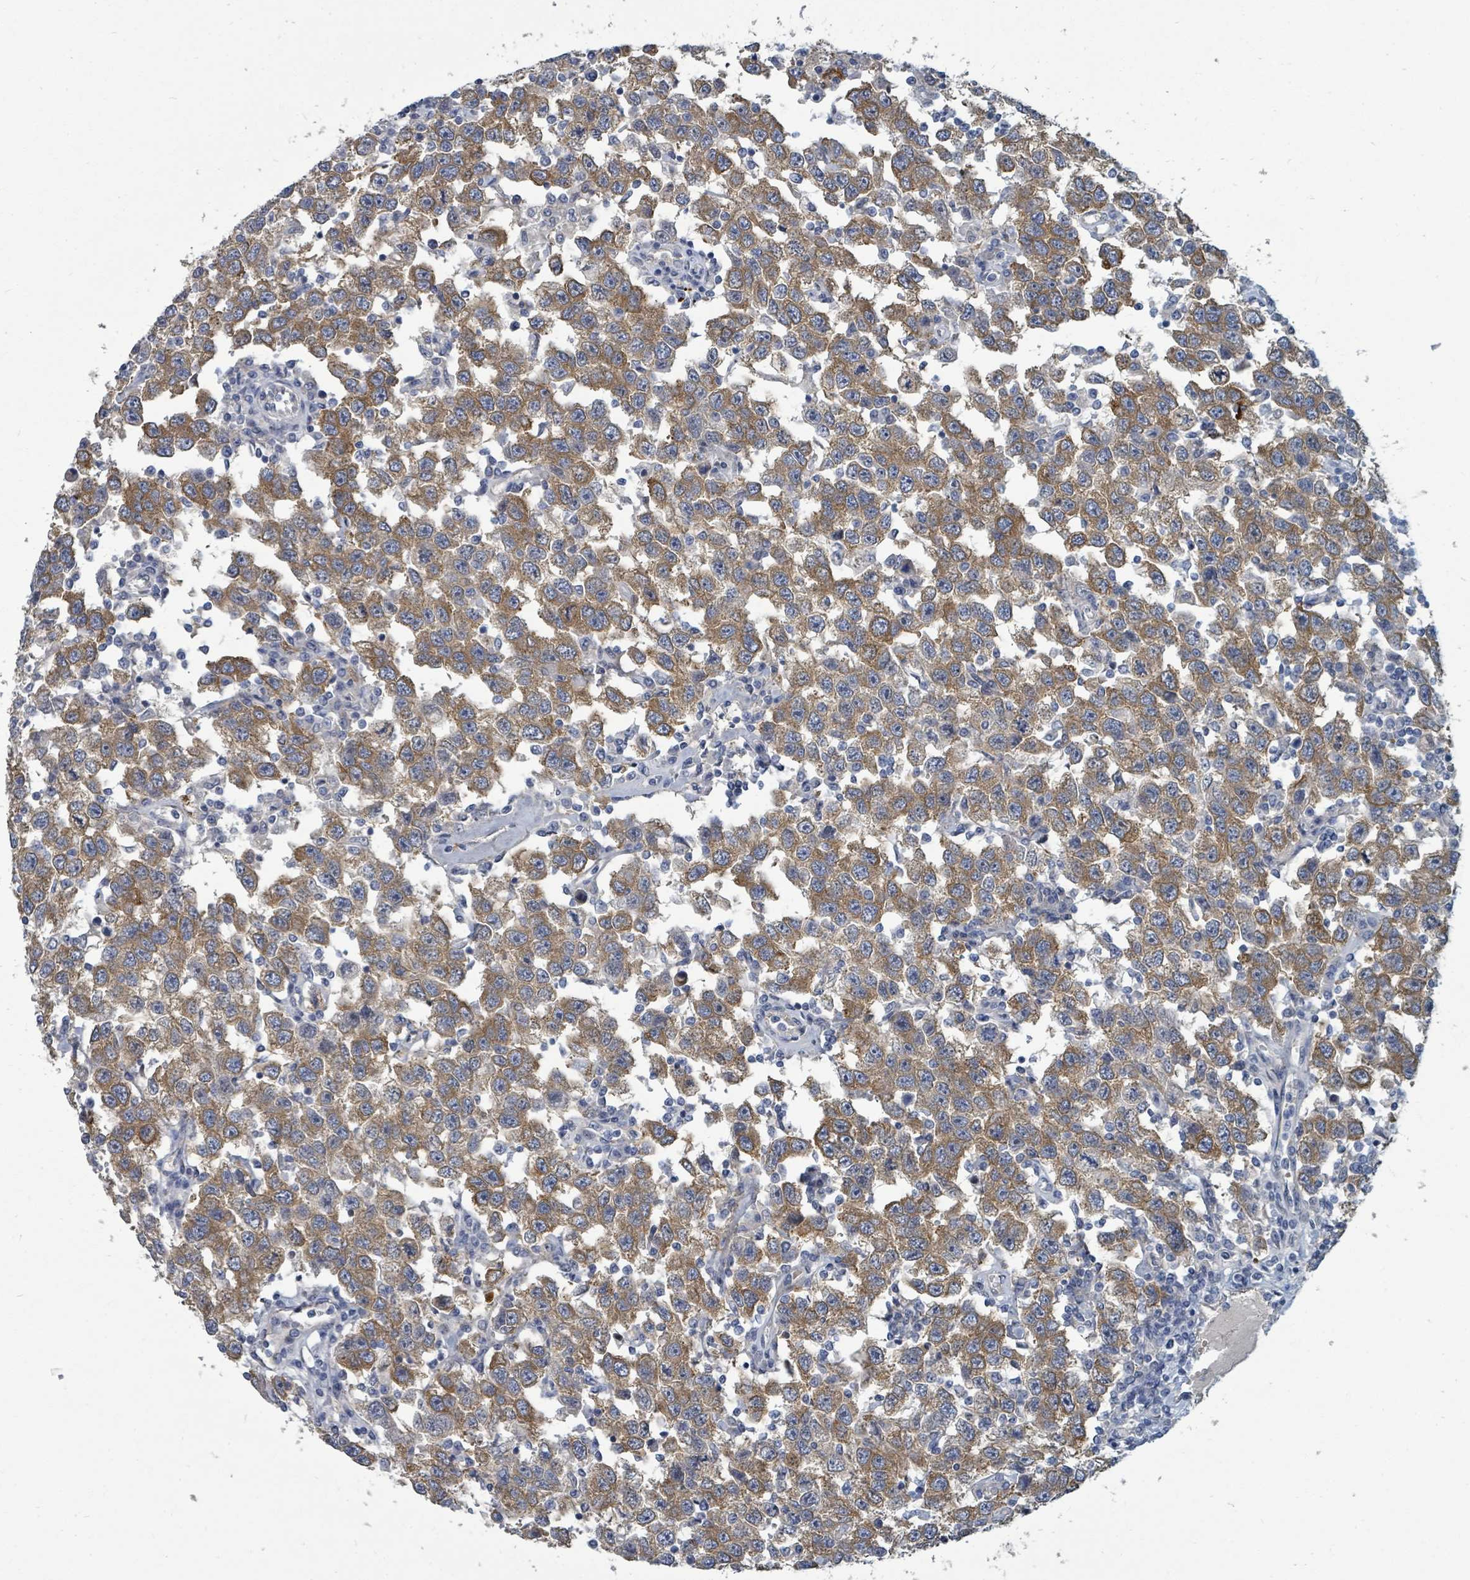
{"staining": {"intensity": "moderate", "quantity": ">75%", "location": "cytoplasmic/membranous"}, "tissue": "testis cancer", "cell_type": "Tumor cells", "image_type": "cancer", "snomed": [{"axis": "morphology", "description": "Seminoma, NOS"}, {"axis": "topography", "description": "Testis"}], "caption": "Testis cancer (seminoma) stained for a protein demonstrates moderate cytoplasmic/membranous positivity in tumor cells.", "gene": "TRDMT1", "patient": {"sex": "male", "age": 41}}